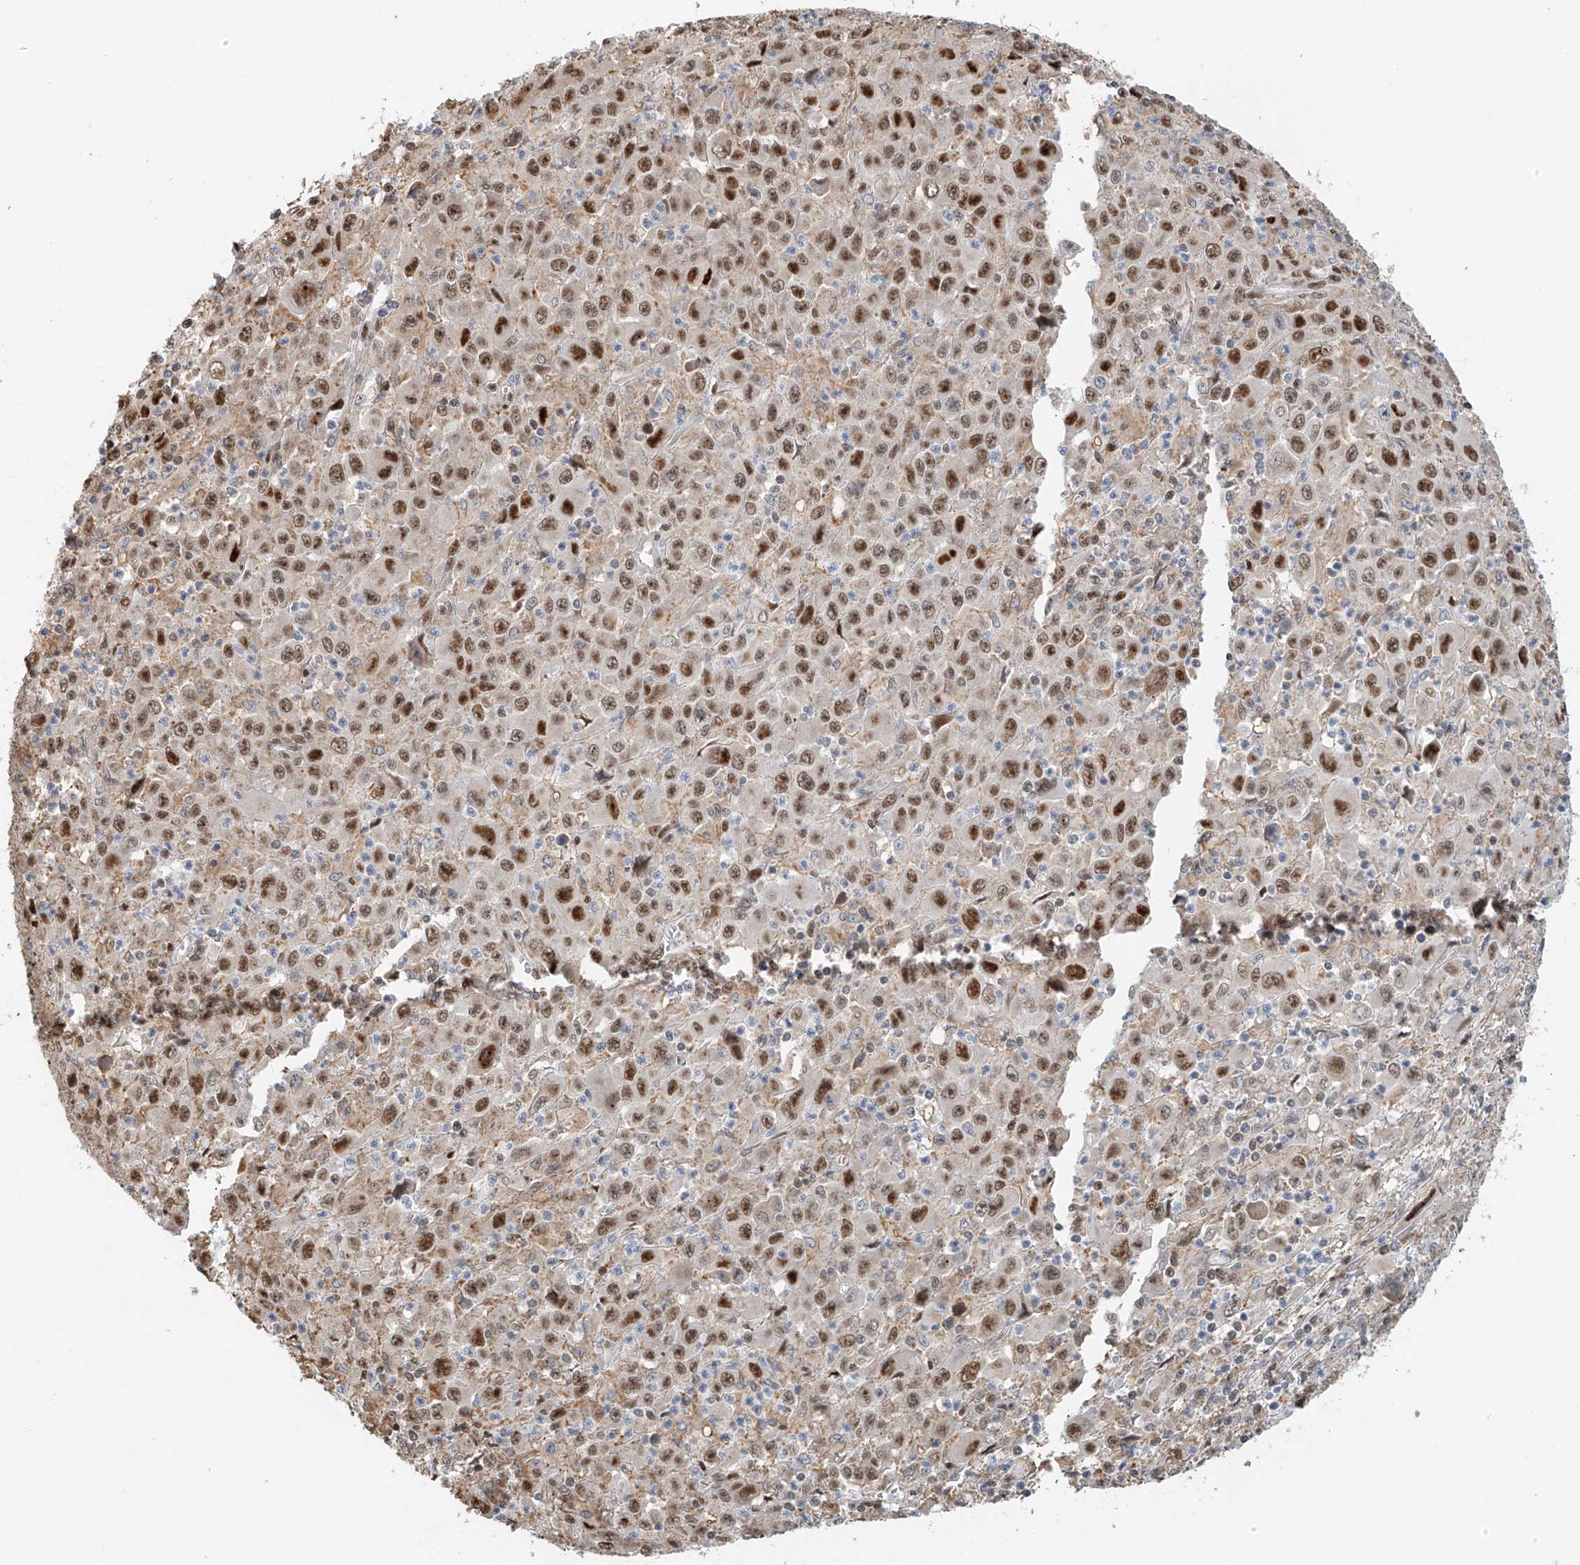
{"staining": {"intensity": "moderate", "quantity": ">75%", "location": "nuclear"}, "tissue": "melanoma", "cell_type": "Tumor cells", "image_type": "cancer", "snomed": [{"axis": "morphology", "description": "Malignant melanoma, Metastatic site"}, {"axis": "topography", "description": "Skin"}], "caption": "Human melanoma stained for a protein (brown) shows moderate nuclear positive positivity in approximately >75% of tumor cells.", "gene": "ZNF514", "patient": {"sex": "female", "age": 56}}